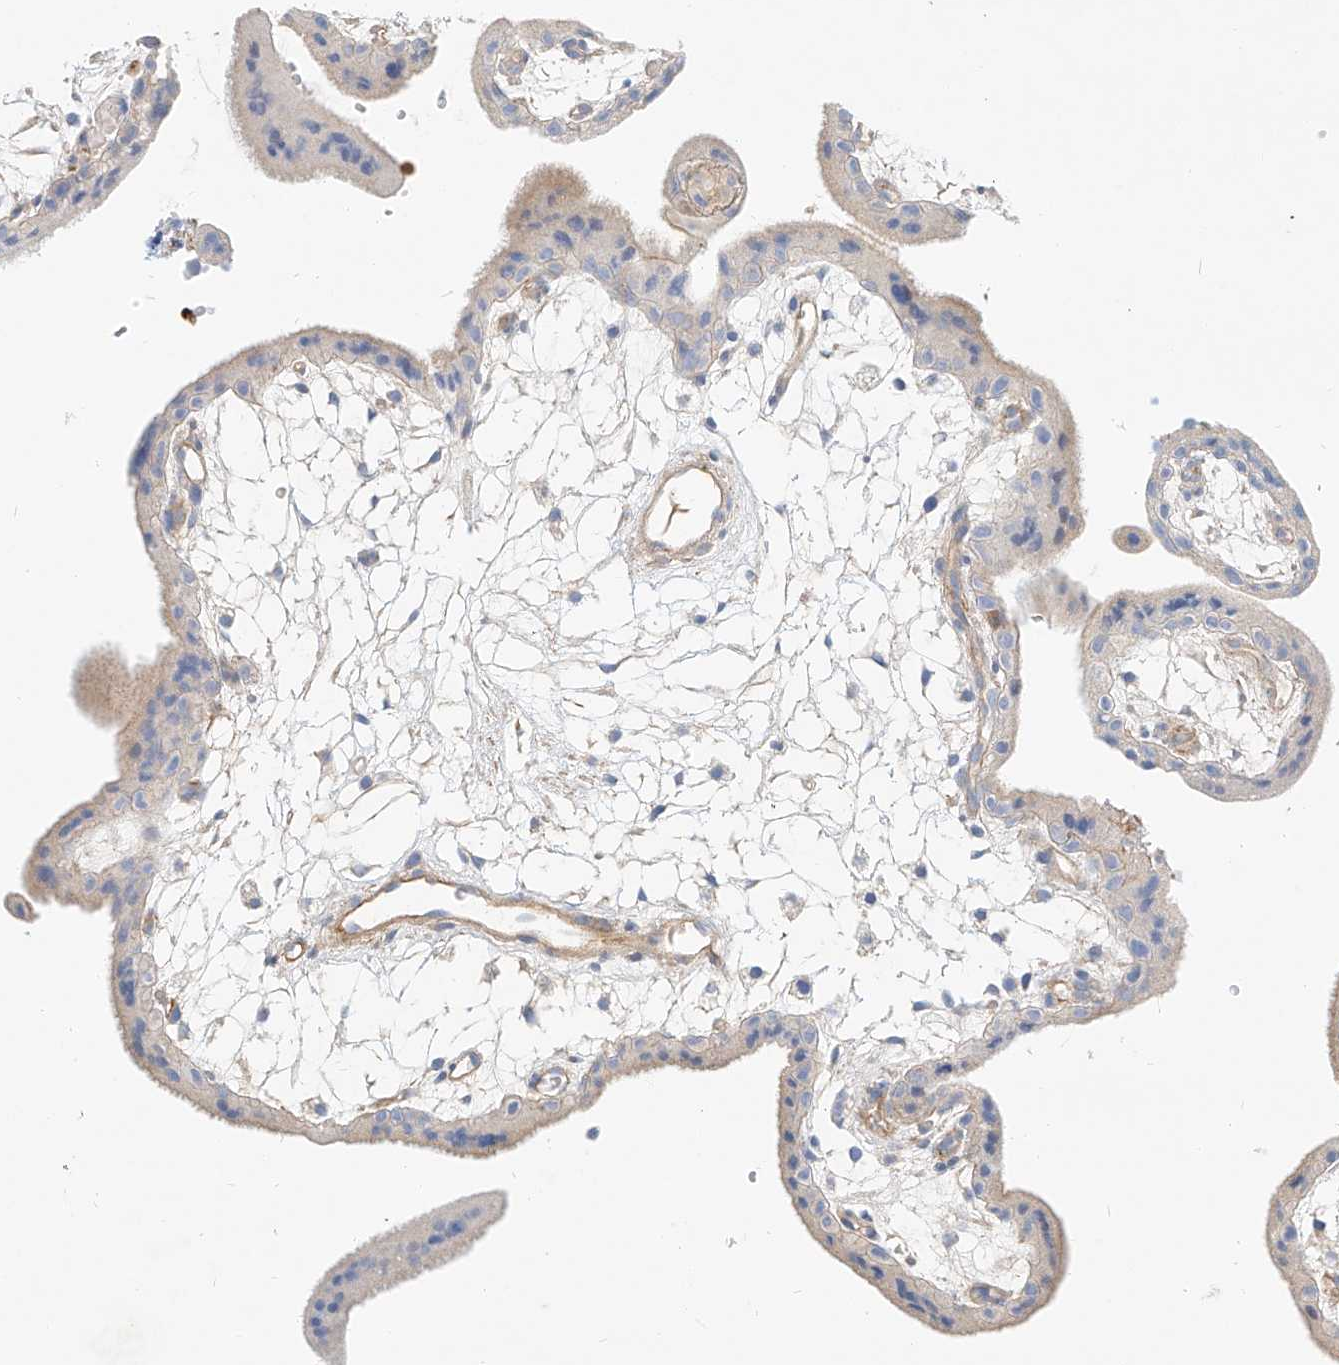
{"staining": {"intensity": "negative", "quantity": "none", "location": "none"}, "tissue": "placenta", "cell_type": "Decidual cells", "image_type": "normal", "snomed": [{"axis": "morphology", "description": "Normal tissue, NOS"}, {"axis": "topography", "description": "Placenta"}], "caption": "A photomicrograph of human placenta is negative for staining in decidual cells.", "gene": "KCNH5", "patient": {"sex": "female", "age": 18}}